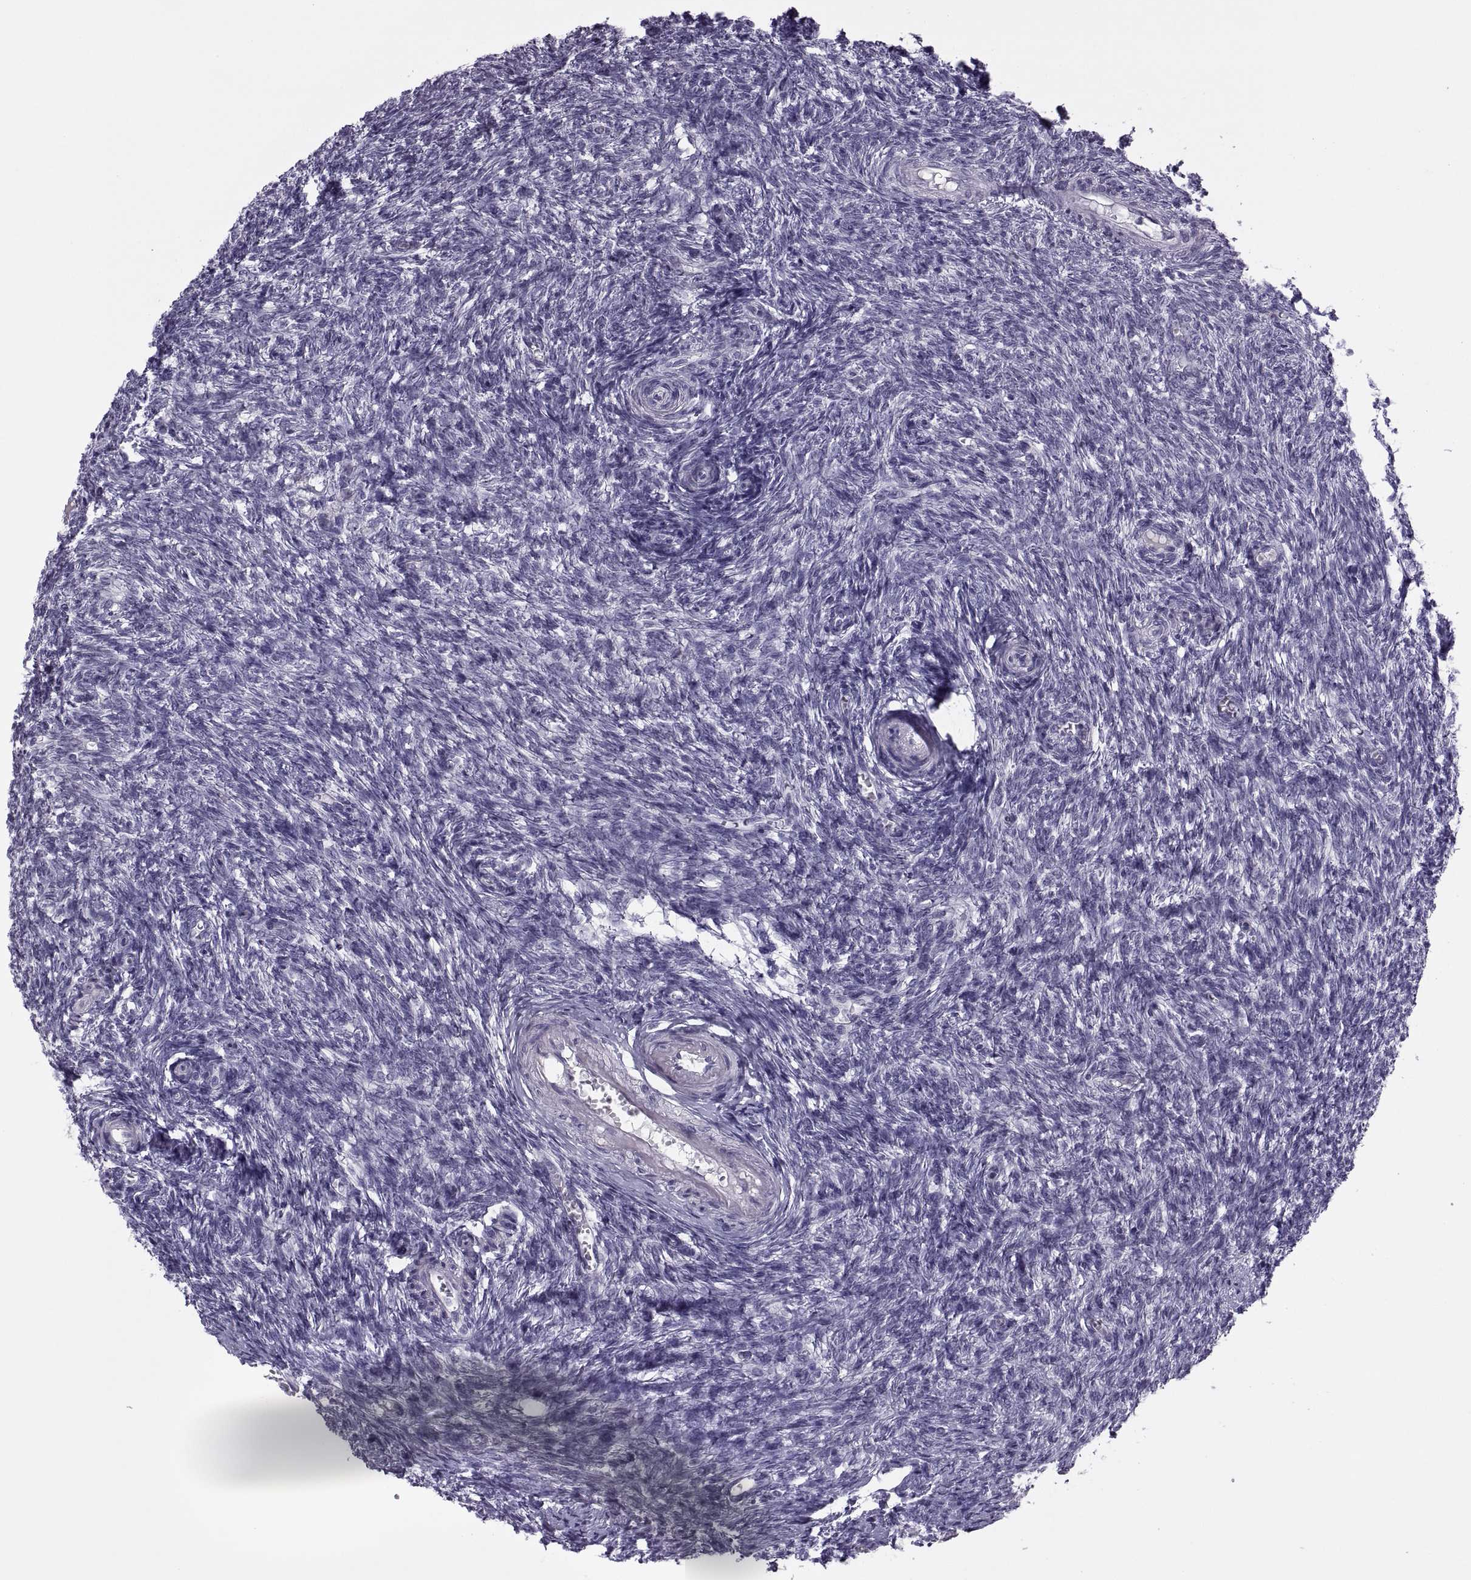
{"staining": {"intensity": "negative", "quantity": "none", "location": "none"}, "tissue": "ovary", "cell_type": "Follicle cells", "image_type": "normal", "snomed": [{"axis": "morphology", "description": "Normal tissue, NOS"}, {"axis": "topography", "description": "Ovary"}], "caption": "IHC histopathology image of benign human ovary stained for a protein (brown), which shows no staining in follicle cells.", "gene": "SYNGR4", "patient": {"sex": "female", "age": 43}}